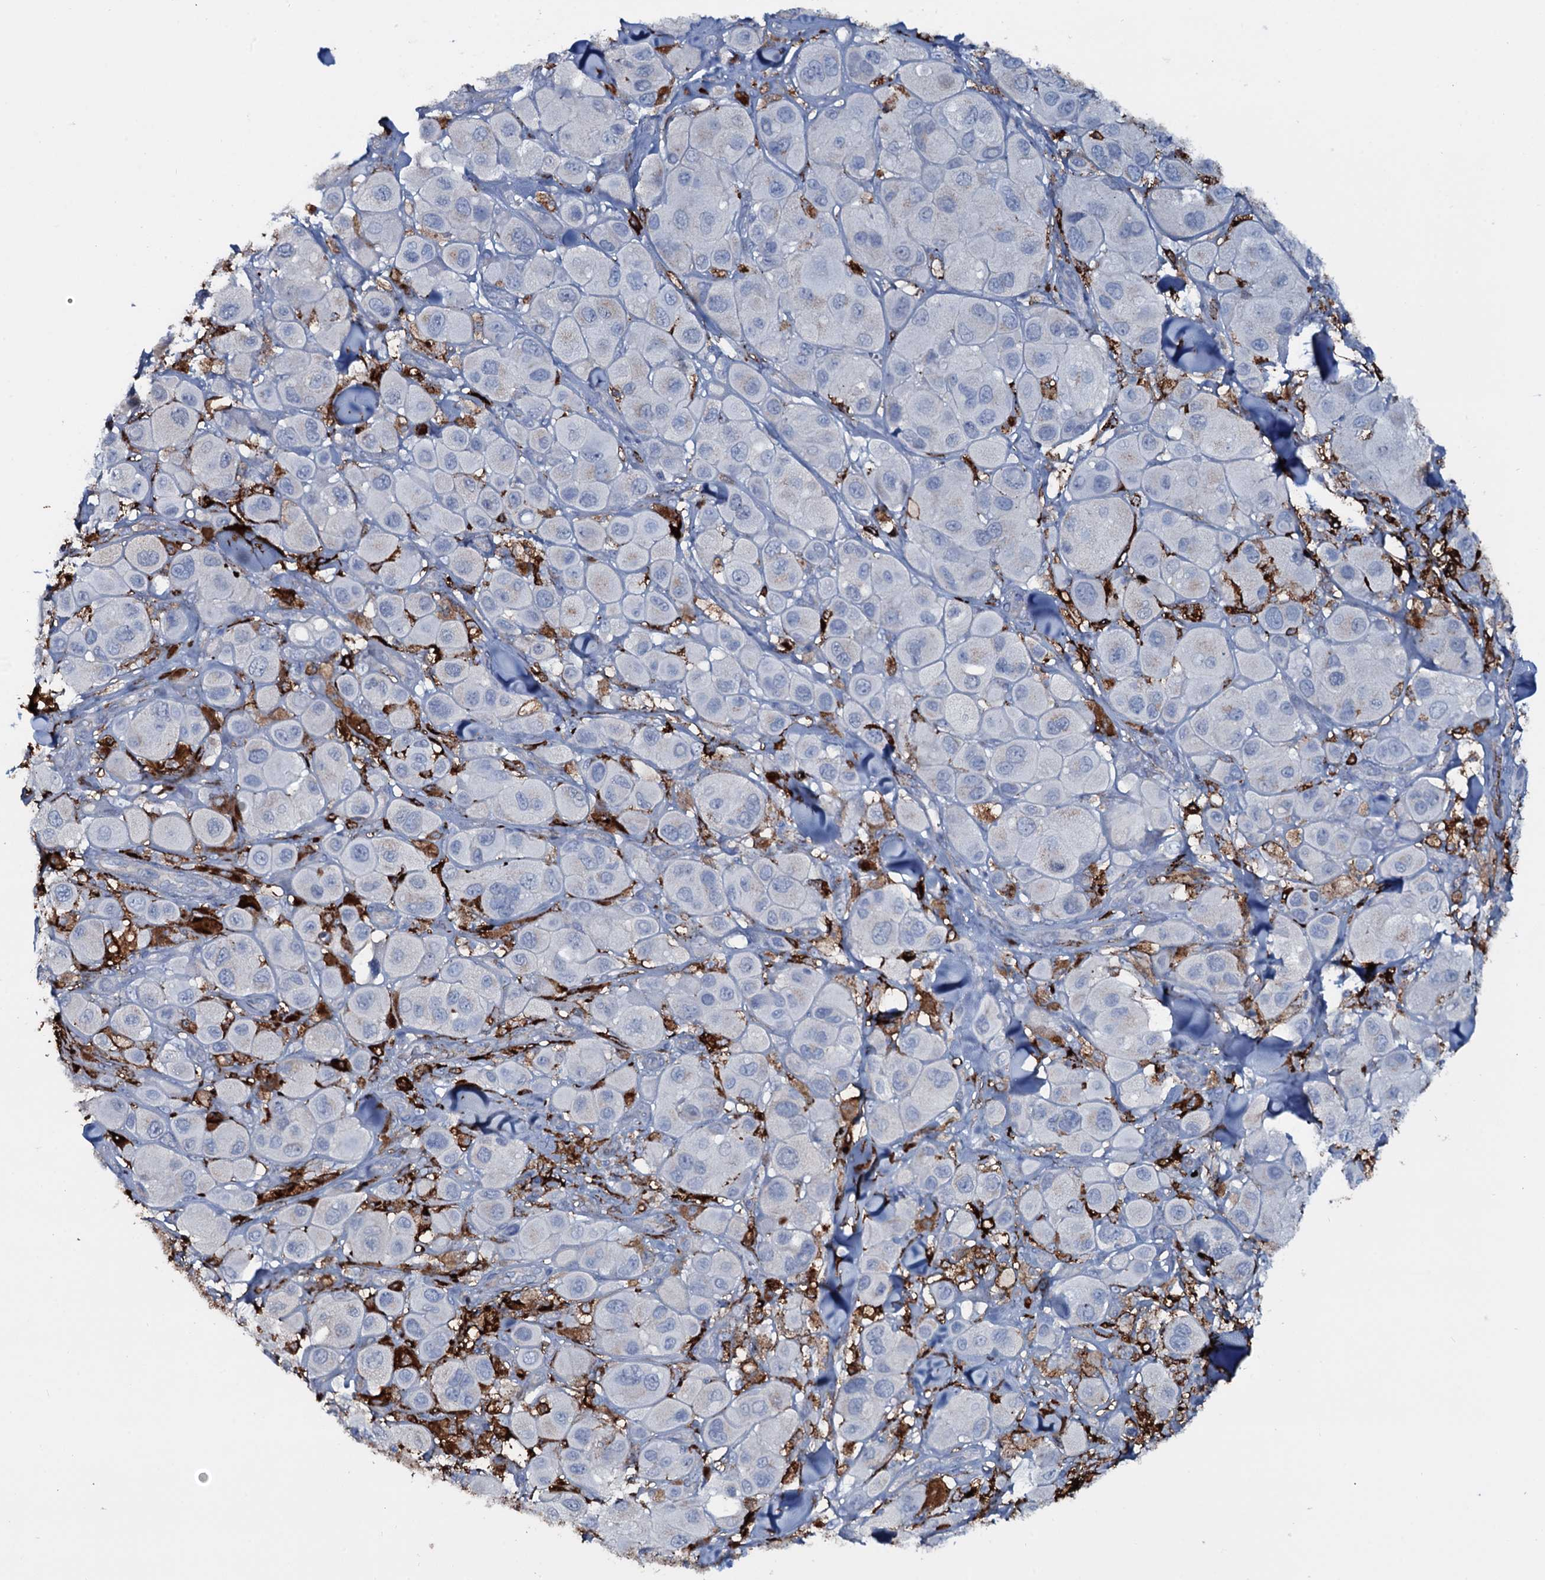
{"staining": {"intensity": "negative", "quantity": "none", "location": "none"}, "tissue": "melanoma", "cell_type": "Tumor cells", "image_type": "cancer", "snomed": [{"axis": "morphology", "description": "Malignant melanoma, Metastatic site"}, {"axis": "topography", "description": "Skin"}], "caption": "Melanoma was stained to show a protein in brown. There is no significant expression in tumor cells.", "gene": "OSBPL2", "patient": {"sex": "male", "age": 41}}